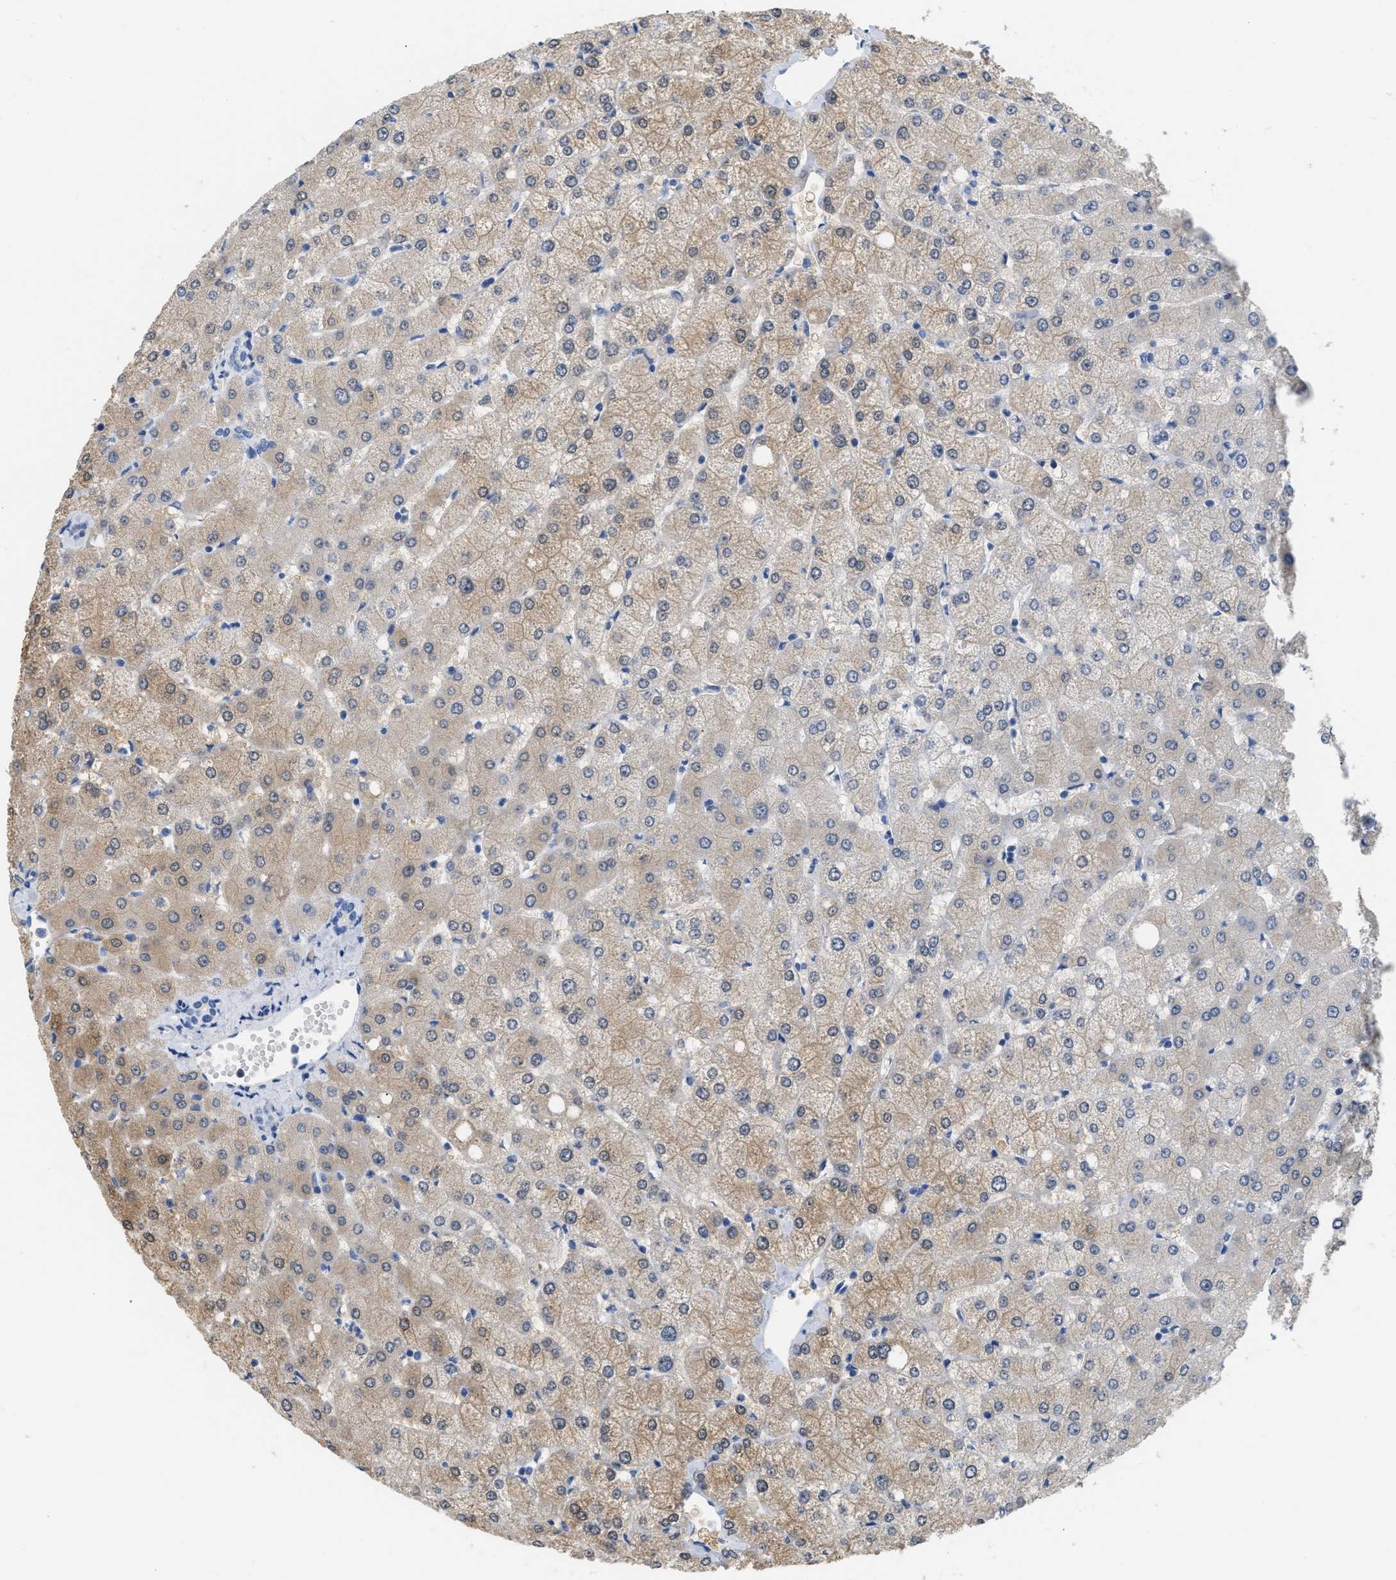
{"staining": {"intensity": "weak", "quantity": "<25%", "location": "cytoplasmic/membranous"}, "tissue": "liver", "cell_type": "Cholangiocytes", "image_type": "normal", "snomed": [{"axis": "morphology", "description": "Normal tissue, NOS"}, {"axis": "topography", "description": "Liver"}], "caption": "The immunohistochemistry histopathology image has no significant positivity in cholangiocytes of liver. The staining was performed using DAB to visualize the protein expression in brown, while the nuclei were stained in blue with hematoxylin (Magnification: 20x).", "gene": "CRYM", "patient": {"sex": "female", "age": 54}}